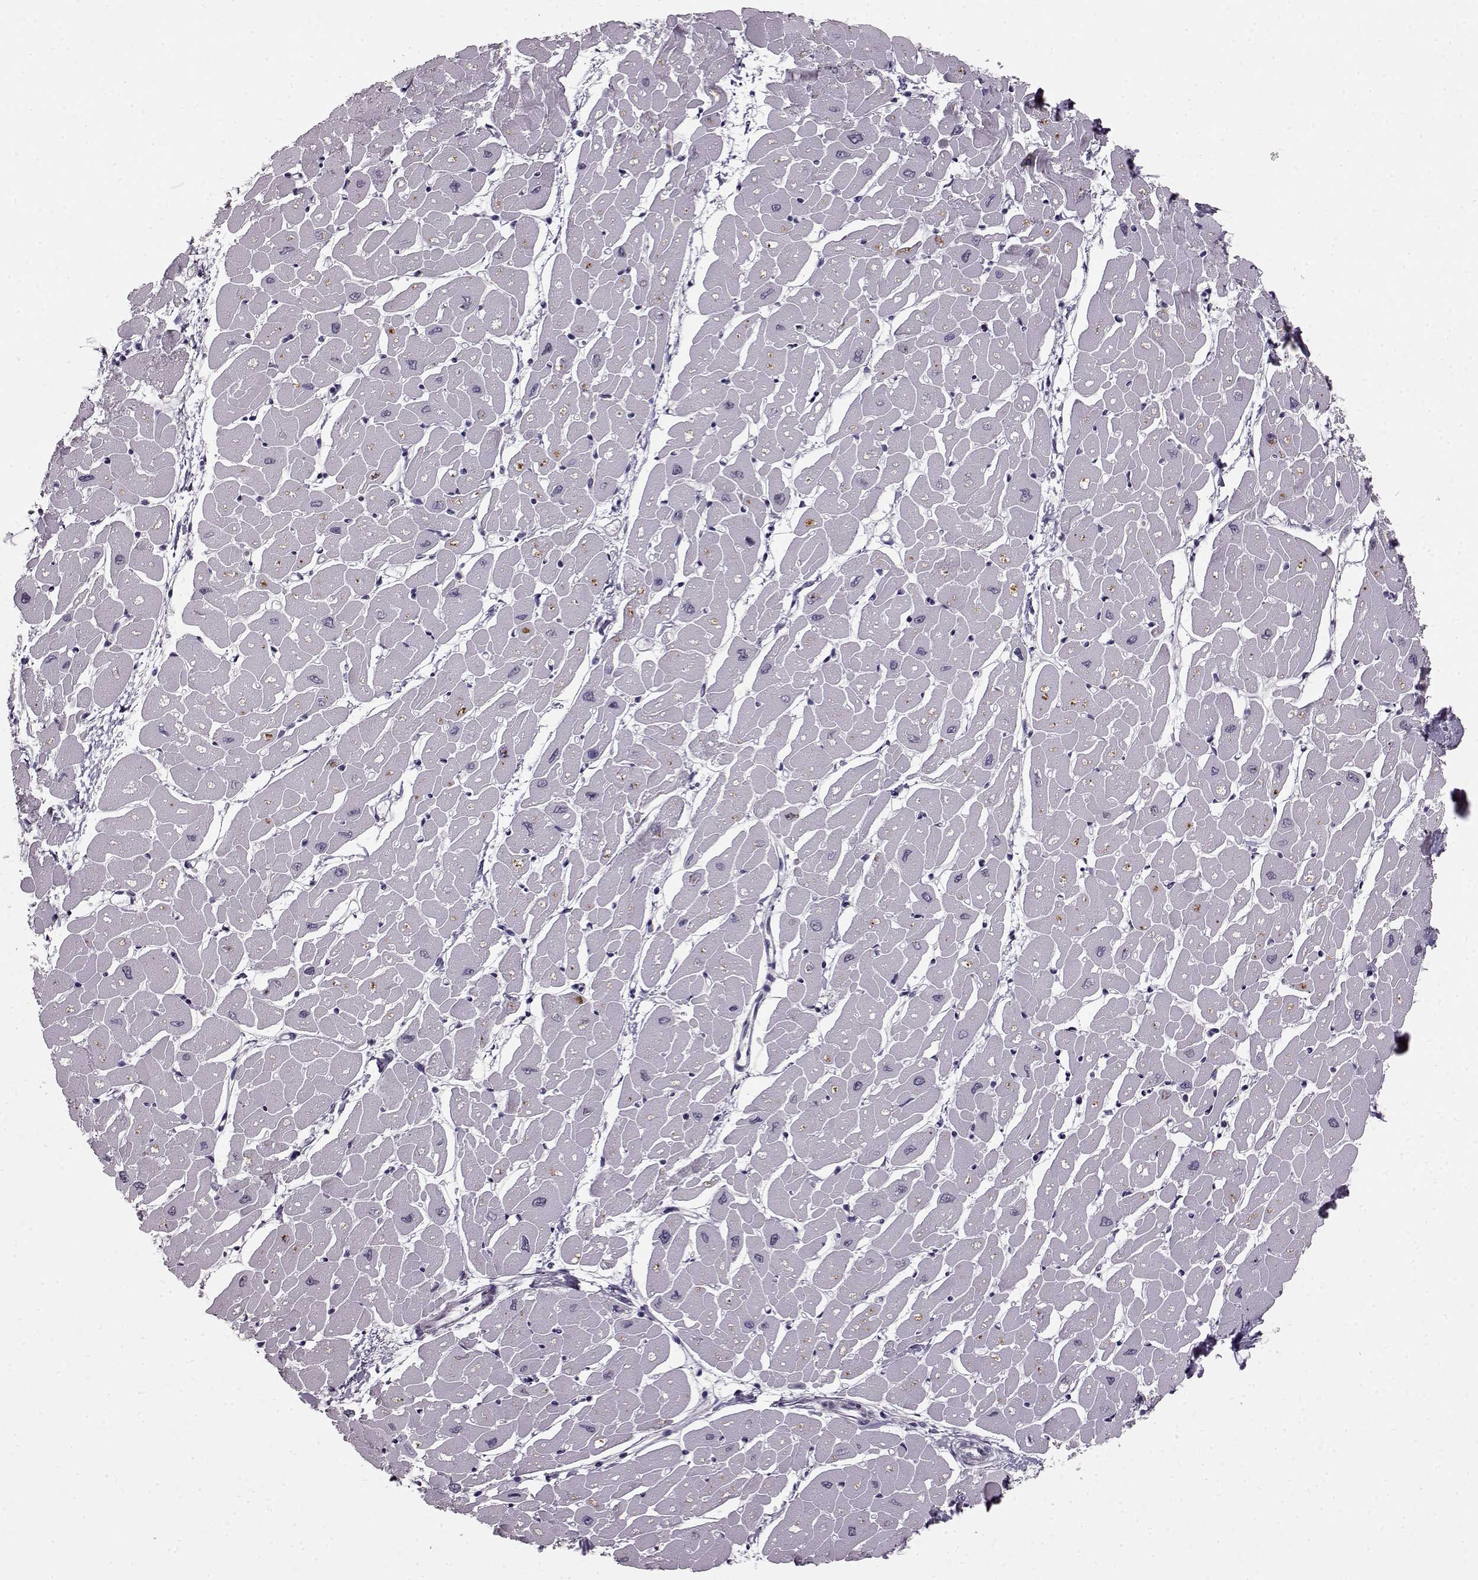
{"staining": {"intensity": "negative", "quantity": "none", "location": "none"}, "tissue": "heart muscle", "cell_type": "Cardiomyocytes", "image_type": "normal", "snomed": [{"axis": "morphology", "description": "Normal tissue, NOS"}, {"axis": "topography", "description": "Heart"}], "caption": "This is an IHC histopathology image of benign human heart muscle. There is no expression in cardiomyocytes.", "gene": "RP1L1", "patient": {"sex": "male", "age": 57}}